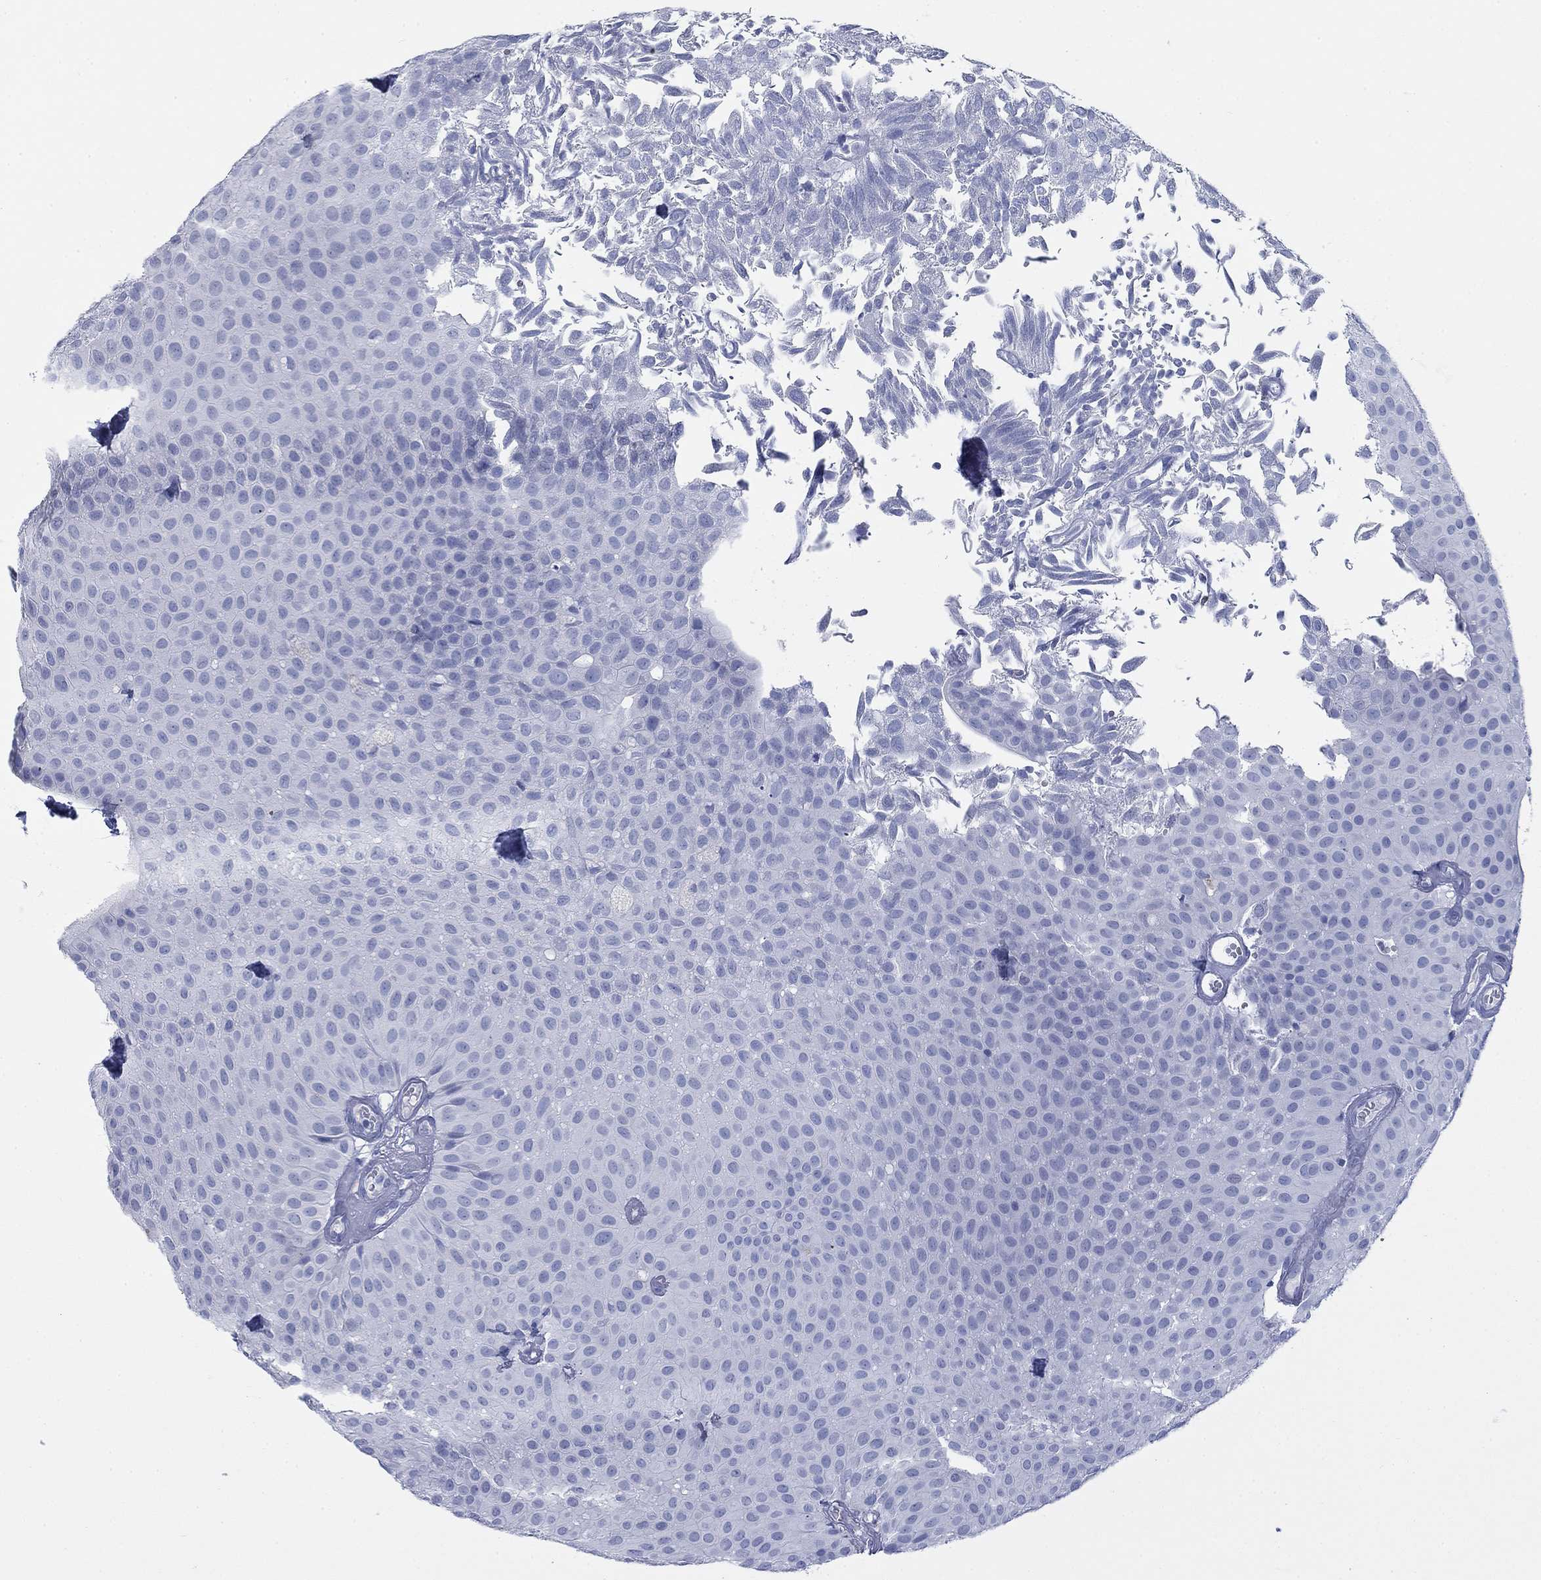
{"staining": {"intensity": "negative", "quantity": "none", "location": "none"}, "tissue": "urothelial cancer", "cell_type": "Tumor cells", "image_type": "cancer", "snomed": [{"axis": "morphology", "description": "Urothelial carcinoma, Low grade"}, {"axis": "topography", "description": "Urinary bladder"}], "caption": "IHC of human low-grade urothelial carcinoma displays no positivity in tumor cells.", "gene": "DNAL1", "patient": {"sex": "male", "age": 64}}